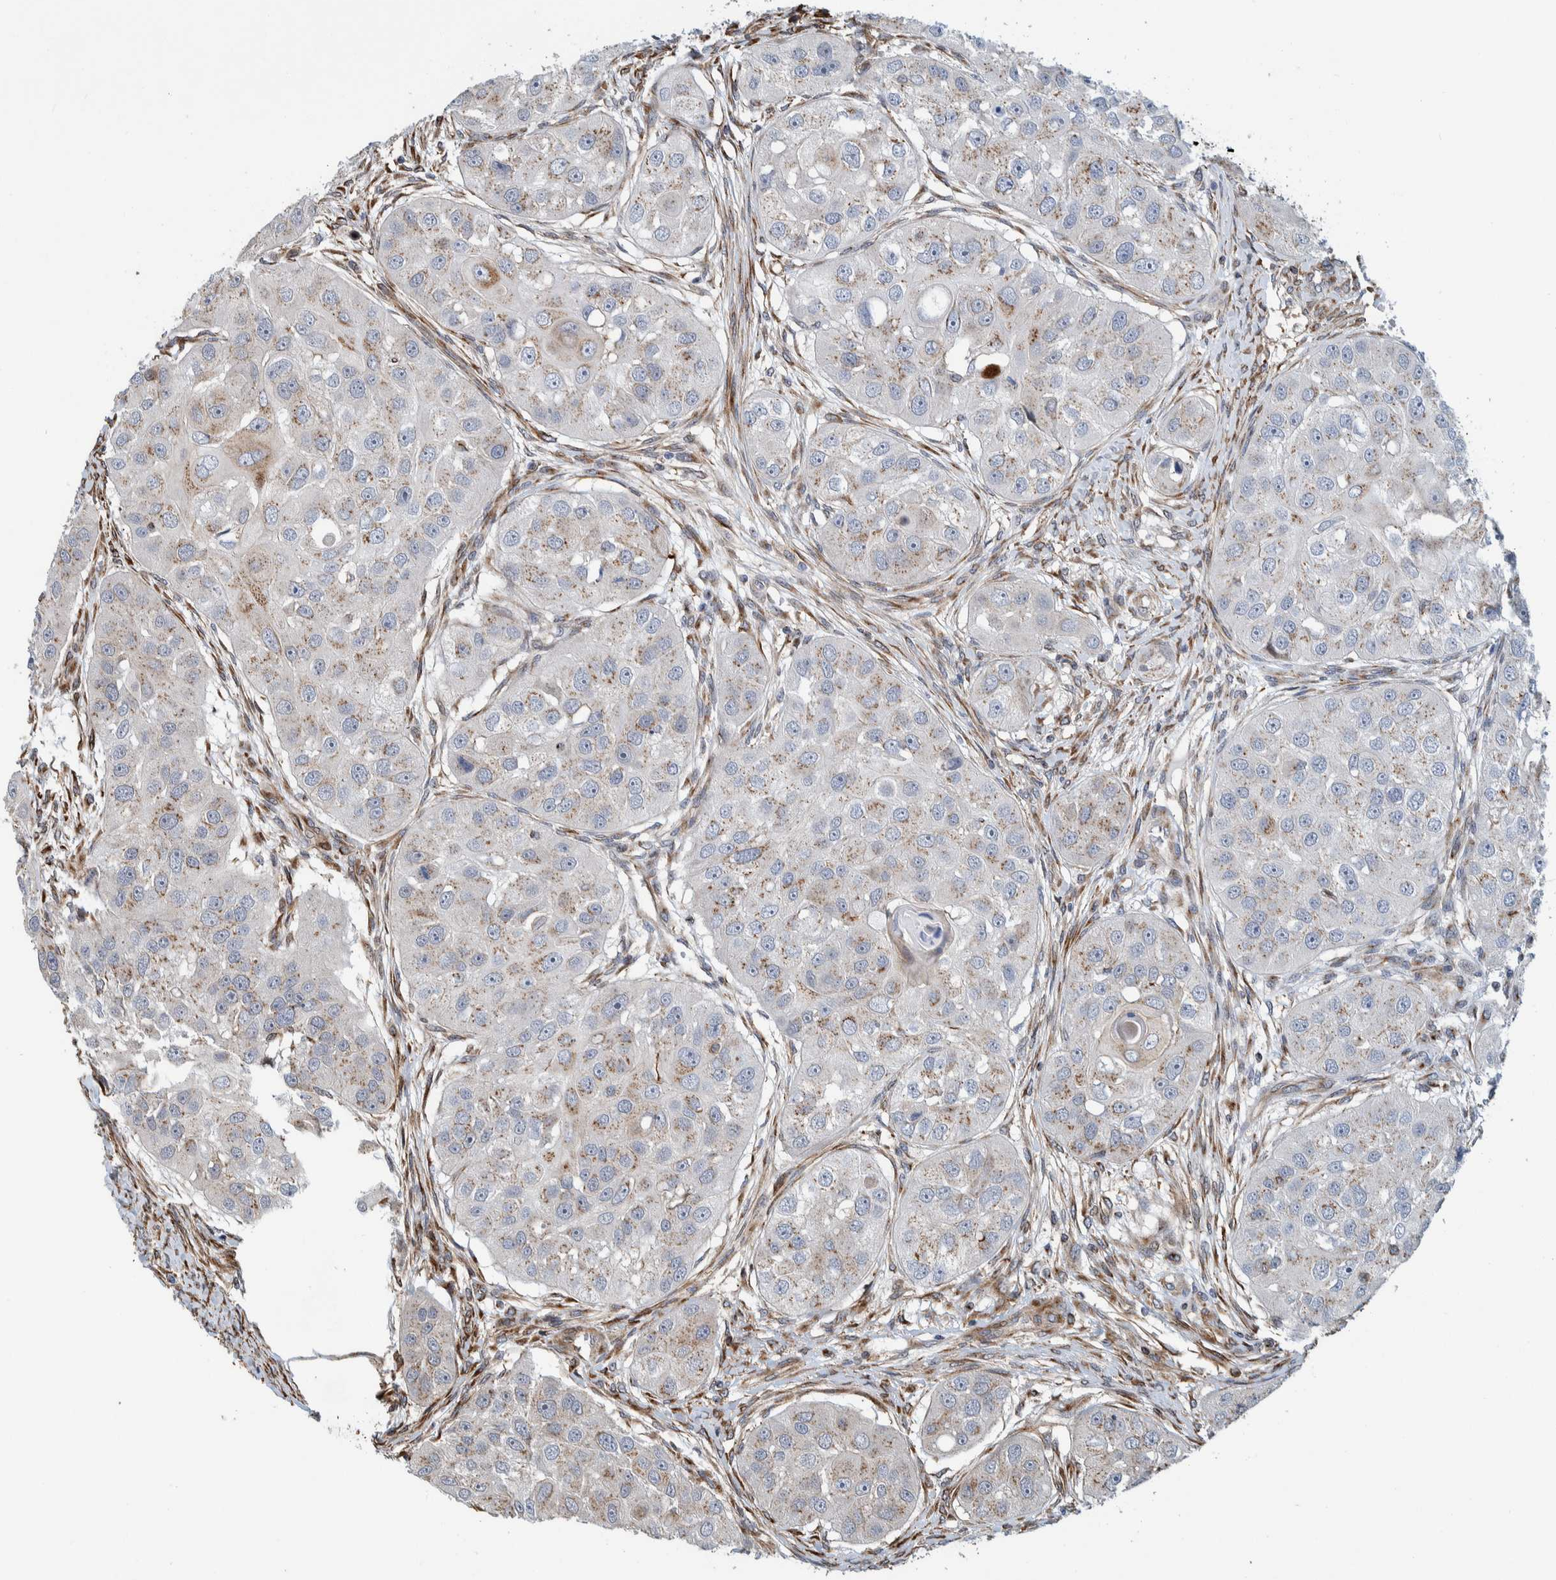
{"staining": {"intensity": "weak", "quantity": "25%-75%", "location": "cytoplasmic/membranous"}, "tissue": "head and neck cancer", "cell_type": "Tumor cells", "image_type": "cancer", "snomed": [{"axis": "morphology", "description": "Normal tissue, NOS"}, {"axis": "morphology", "description": "Squamous cell carcinoma, NOS"}, {"axis": "topography", "description": "Skeletal muscle"}, {"axis": "topography", "description": "Head-Neck"}], "caption": "Weak cytoplasmic/membranous positivity is seen in about 25%-75% of tumor cells in head and neck cancer.", "gene": "CCDC57", "patient": {"sex": "male", "age": 51}}